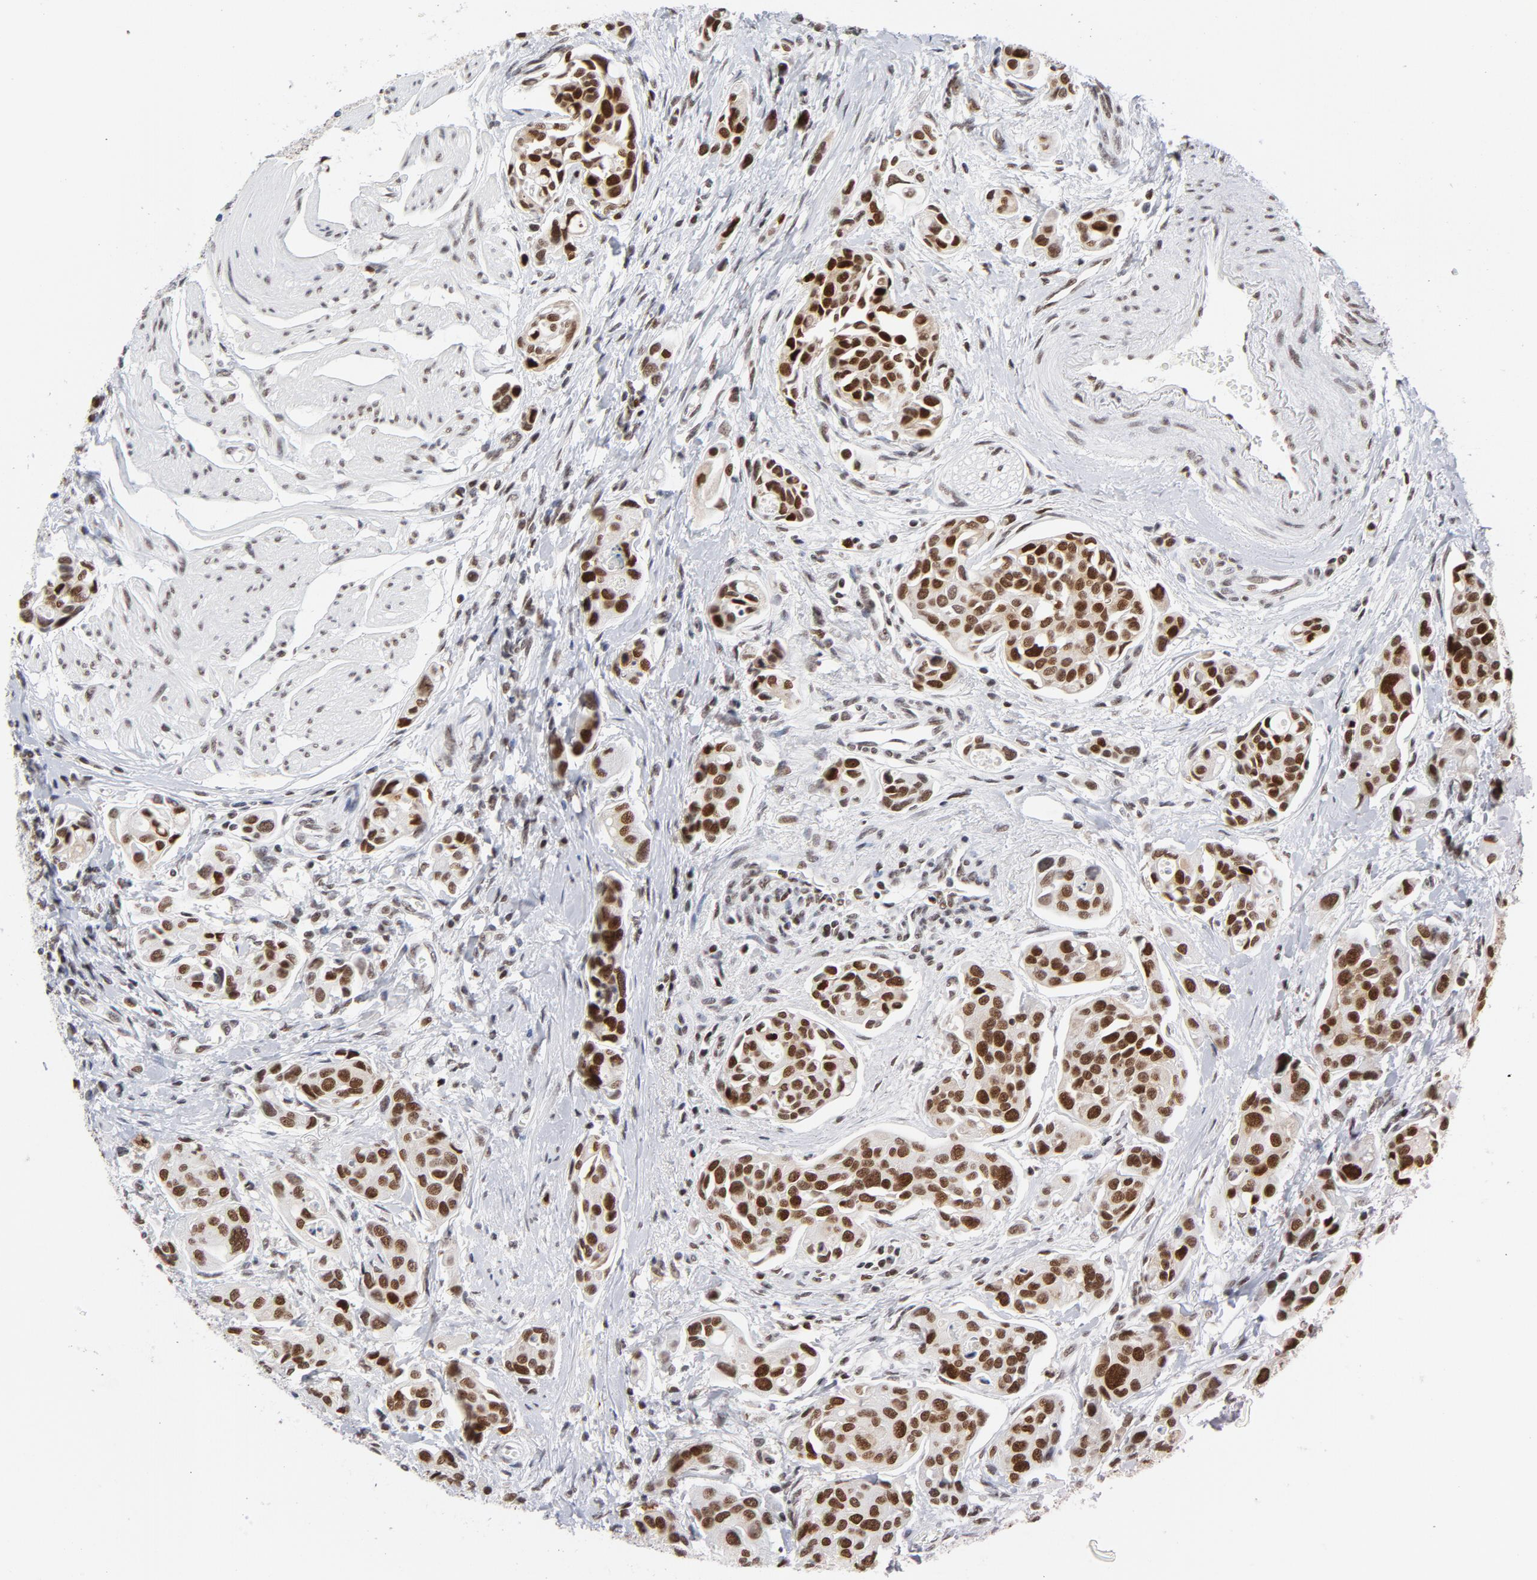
{"staining": {"intensity": "moderate", "quantity": ">75%", "location": "nuclear"}, "tissue": "urothelial cancer", "cell_type": "Tumor cells", "image_type": "cancer", "snomed": [{"axis": "morphology", "description": "Urothelial carcinoma, High grade"}, {"axis": "topography", "description": "Urinary bladder"}], "caption": "Brown immunohistochemical staining in urothelial cancer shows moderate nuclear expression in approximately >75% of tumor cells. The protein of interest is stained brown, and the nuclei are stained in blue (DAB IHC with brightfield microscopy, high magnification).", "gene": "RFC4", "patient": {"sex": "male", "age": 78}}